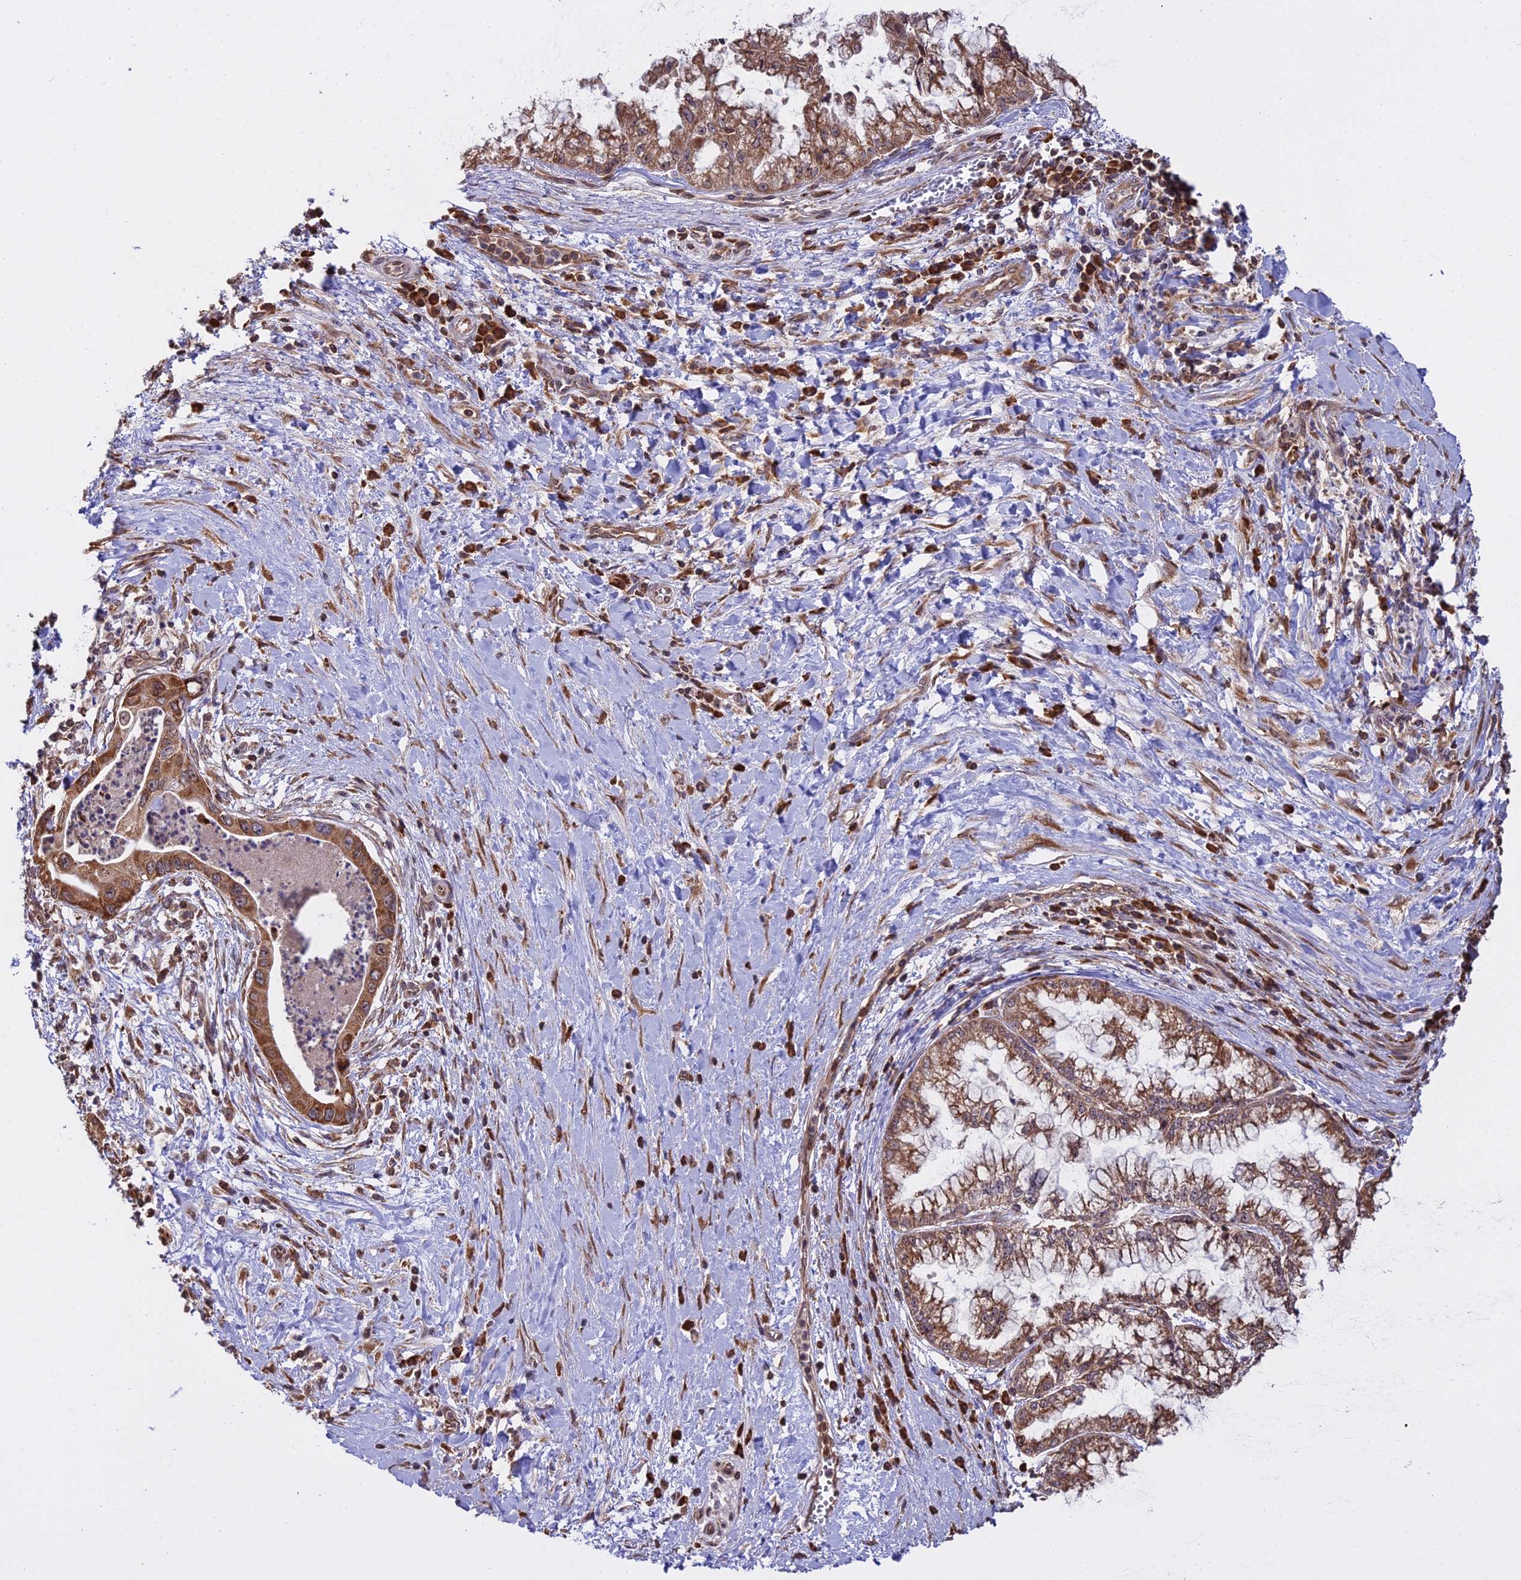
{"staining": {"intensity": "moderate", "quantity": ">75%", "location": "cytoplasmic/membranous"}, "tissue": "pancreatic cancer", "cell_type": "Tumor cells", "image_type": "cancer", "snomed": [{"axis": "morphology", "description": "Adenocarcinoma, NOS"}, {"axis": "topography", "description": "Pancreas"}], "caption": "There is medium levels of moderate cytoplasmic/membranous expression in tumor cells of pancreatic cancer (adenocarcinoma), as demonstrated by immunohistochemical staining (brown color).", "gene": "RPL26", "patient": {"sex": "male", "age": 73}}